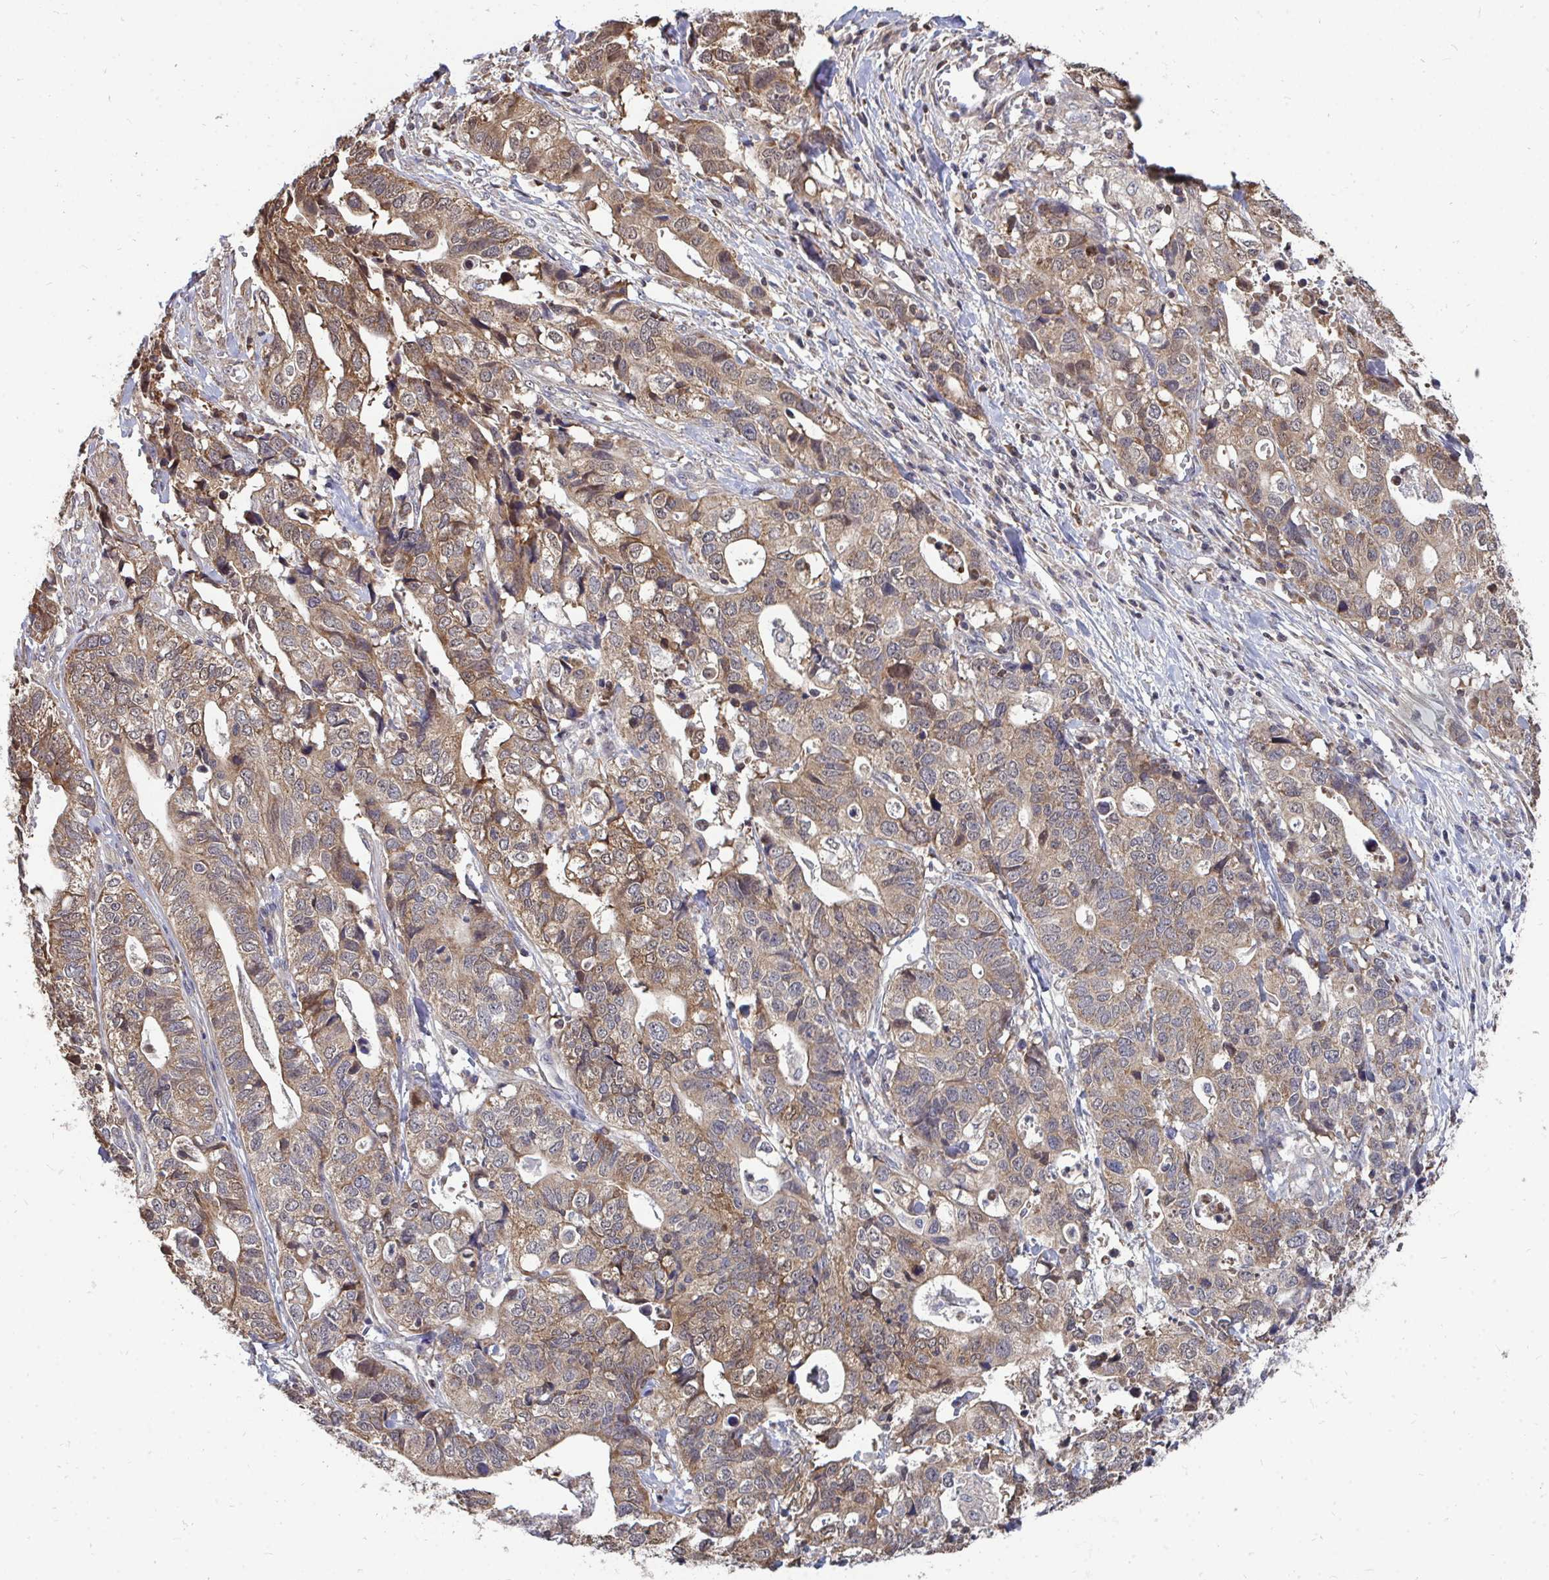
{"staining": {"intensity": "moderate", "quantity": ">75%", "location": "cytoplasmic/membranous"}, "tissue": "stomach cancer", "cell_type": "Tumor cells", "image_type": "cancer", "snomed": [{"axis": "morphology", "description": "Adenocarcinoma, NOS"}, {"axis": "topography", "description": "Stomach, upper"}], "caption": "Protein expression analysis of stomach adenocarcinoma shows moderate cytoplasmic/membranous staining in approximately >75% of tumor cells. The staining was performed using DAB (3,3'-diaminobenzidine) to visualize the protein expression in brown, while the nuclei were stained in blue with hematoxylin (Magnification: 20x).", "gene": "DNAJA2", "patient": {"sex": "female", "age": 67}}